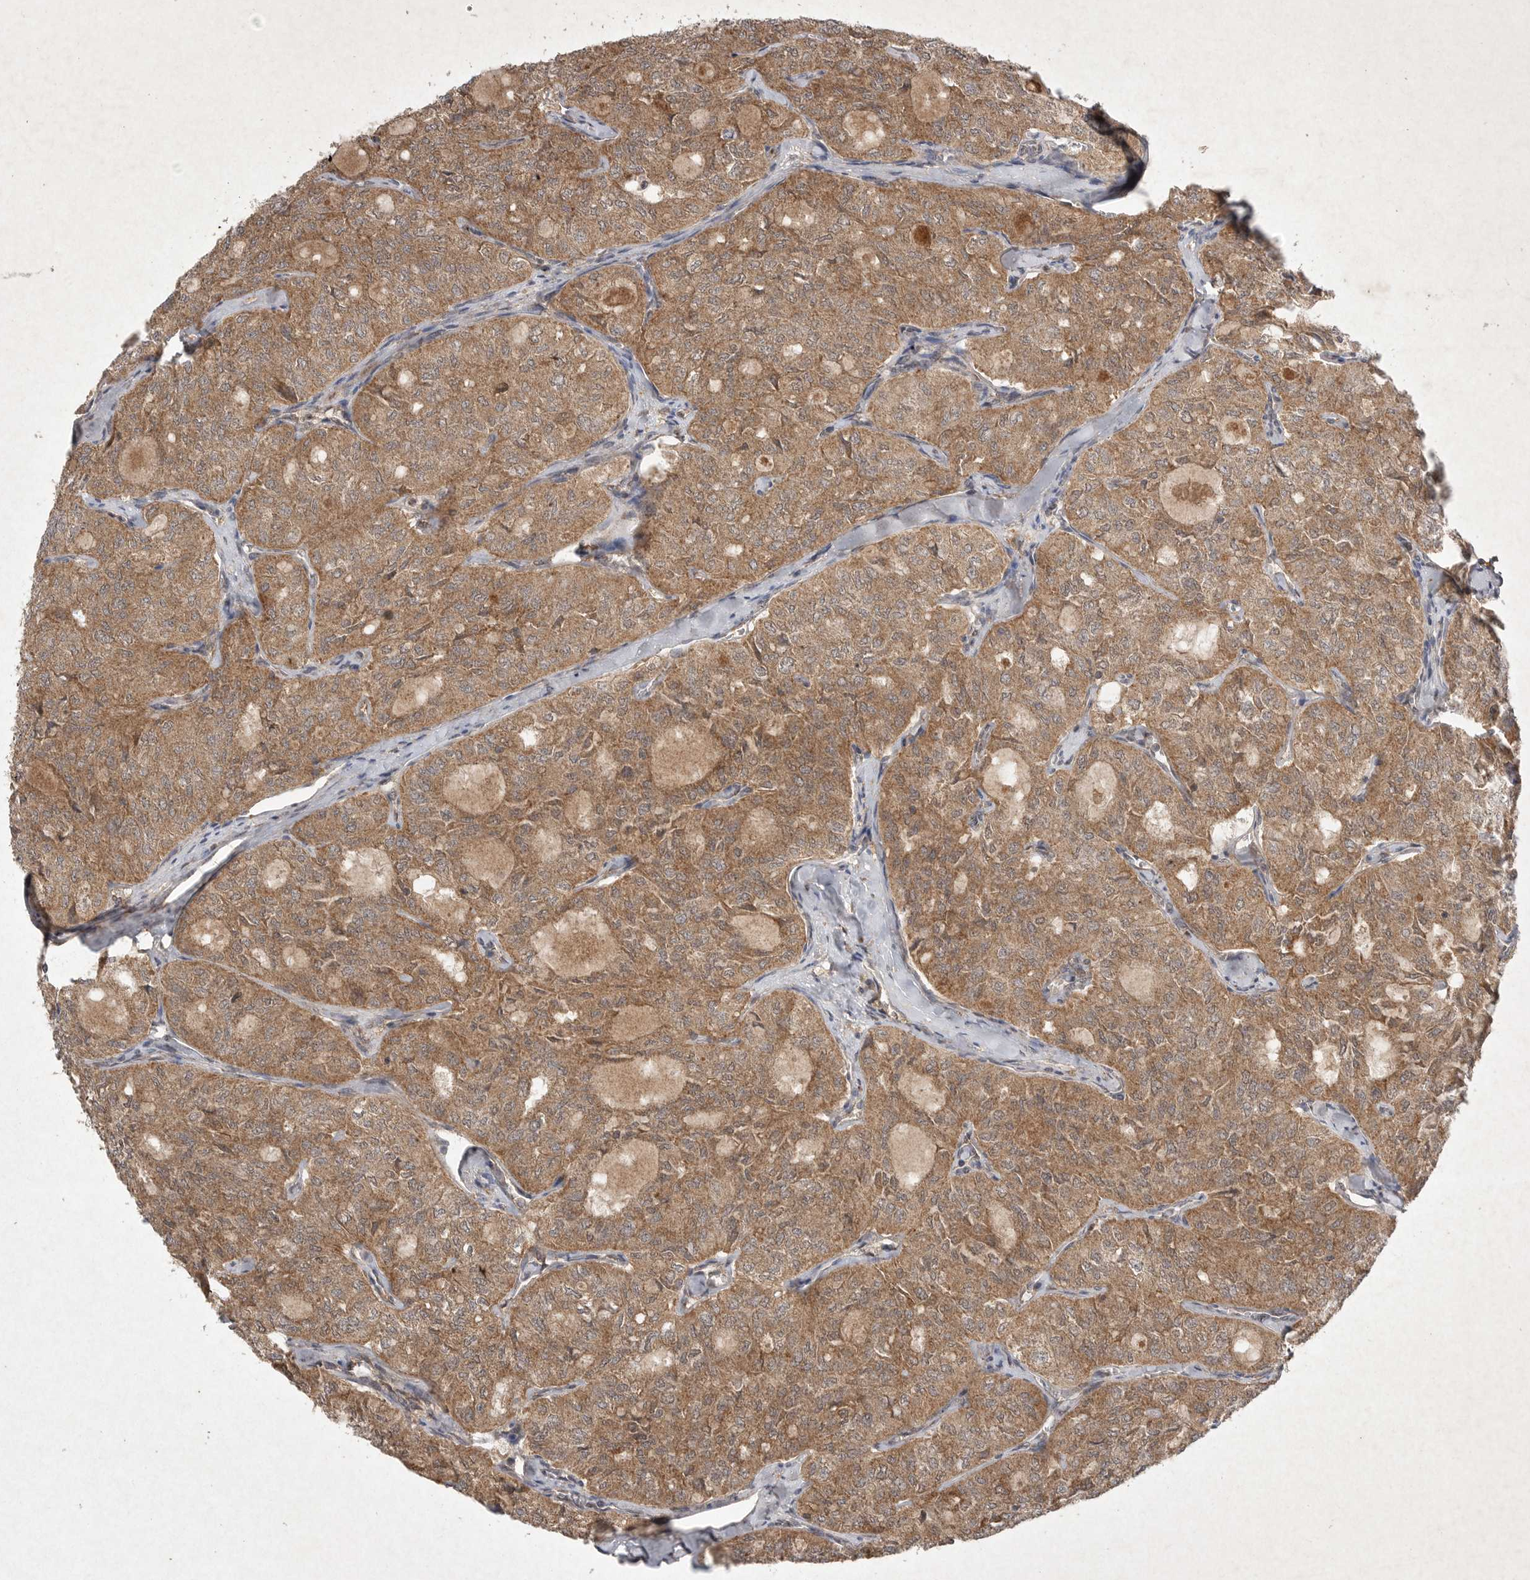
{"staining": {"intensity": "moderate", "quantity": ">75%", "location": "cytoplasmic/membranous"}, "tissue": "thyroid cancer", "cell_type": "Tumor cells", "image_type": "cancer", "snomed": [{"axis": "morphology", "description": "Follicular adenoma carcinoma, NOS"}, {"axis": "topography", "description": "Thyroid gland"}], "caption": "Protein staining of thyroid cancer tissue shows moderate cytoplasmic/membranous expression in approximately >75% of tumor cells. (DAB (3,3'-diaminobenzidine) IHC with brightfield microscopy, high magnification).", "gene": "DDR1", "patient": {"sex": "male", "age": 75}}